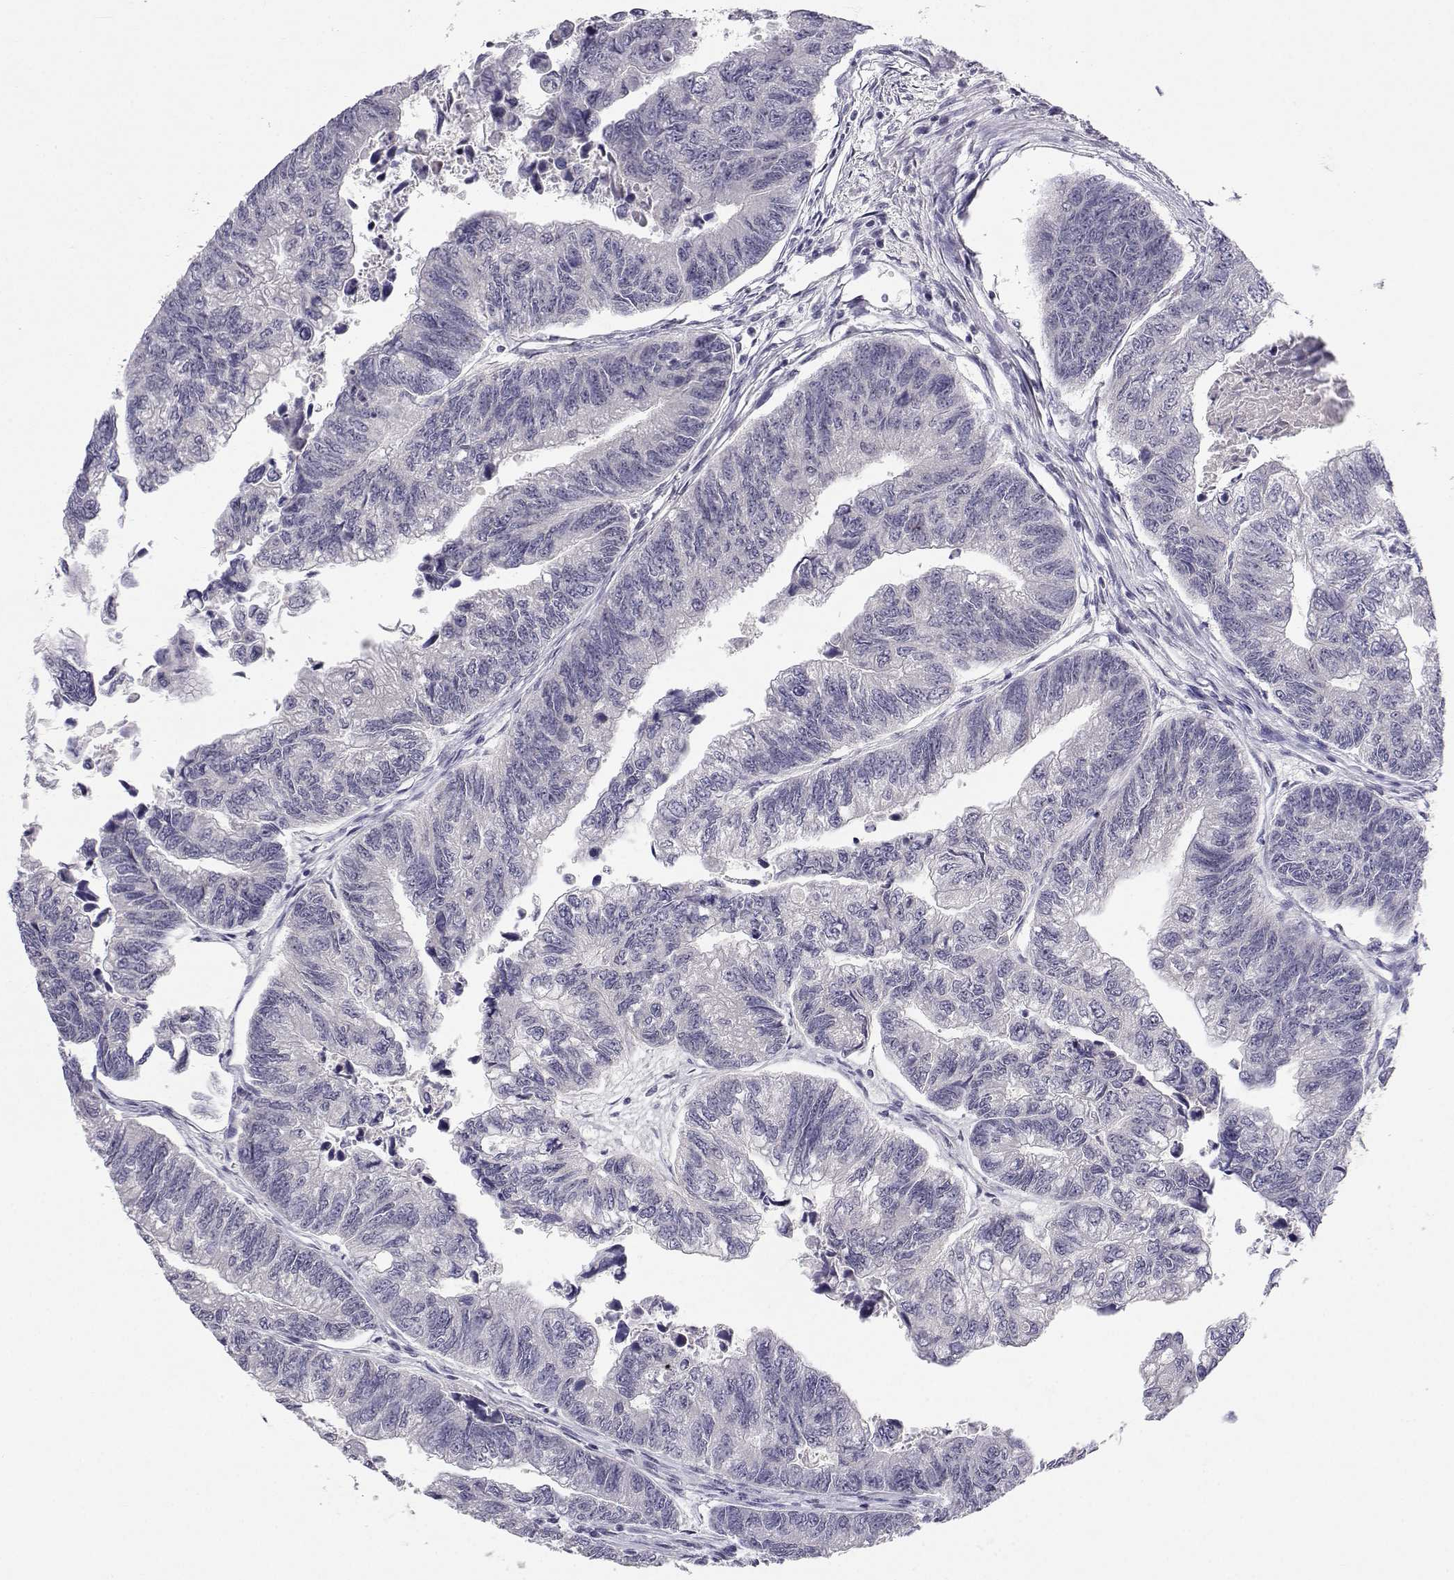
{"staining": {"intensity": "negative", "quantity": "none", "location": "none"}, "tissue": "colorectal cancer", "cell_type": "Tumor cells", "image_type": "cancer", "snomed": [{"axis": "morphology", "description": "Adenocarcinoma, NOS"}, {"axis": "topography", "description": "Colon"}], "caption": "This is a histopathology image of IHC staining of adenocarcinoma (colorectal), which shows no expression in tumor cells.", "gene": "SLC6A3", "patient": {"sex": "female", "age": 65}}